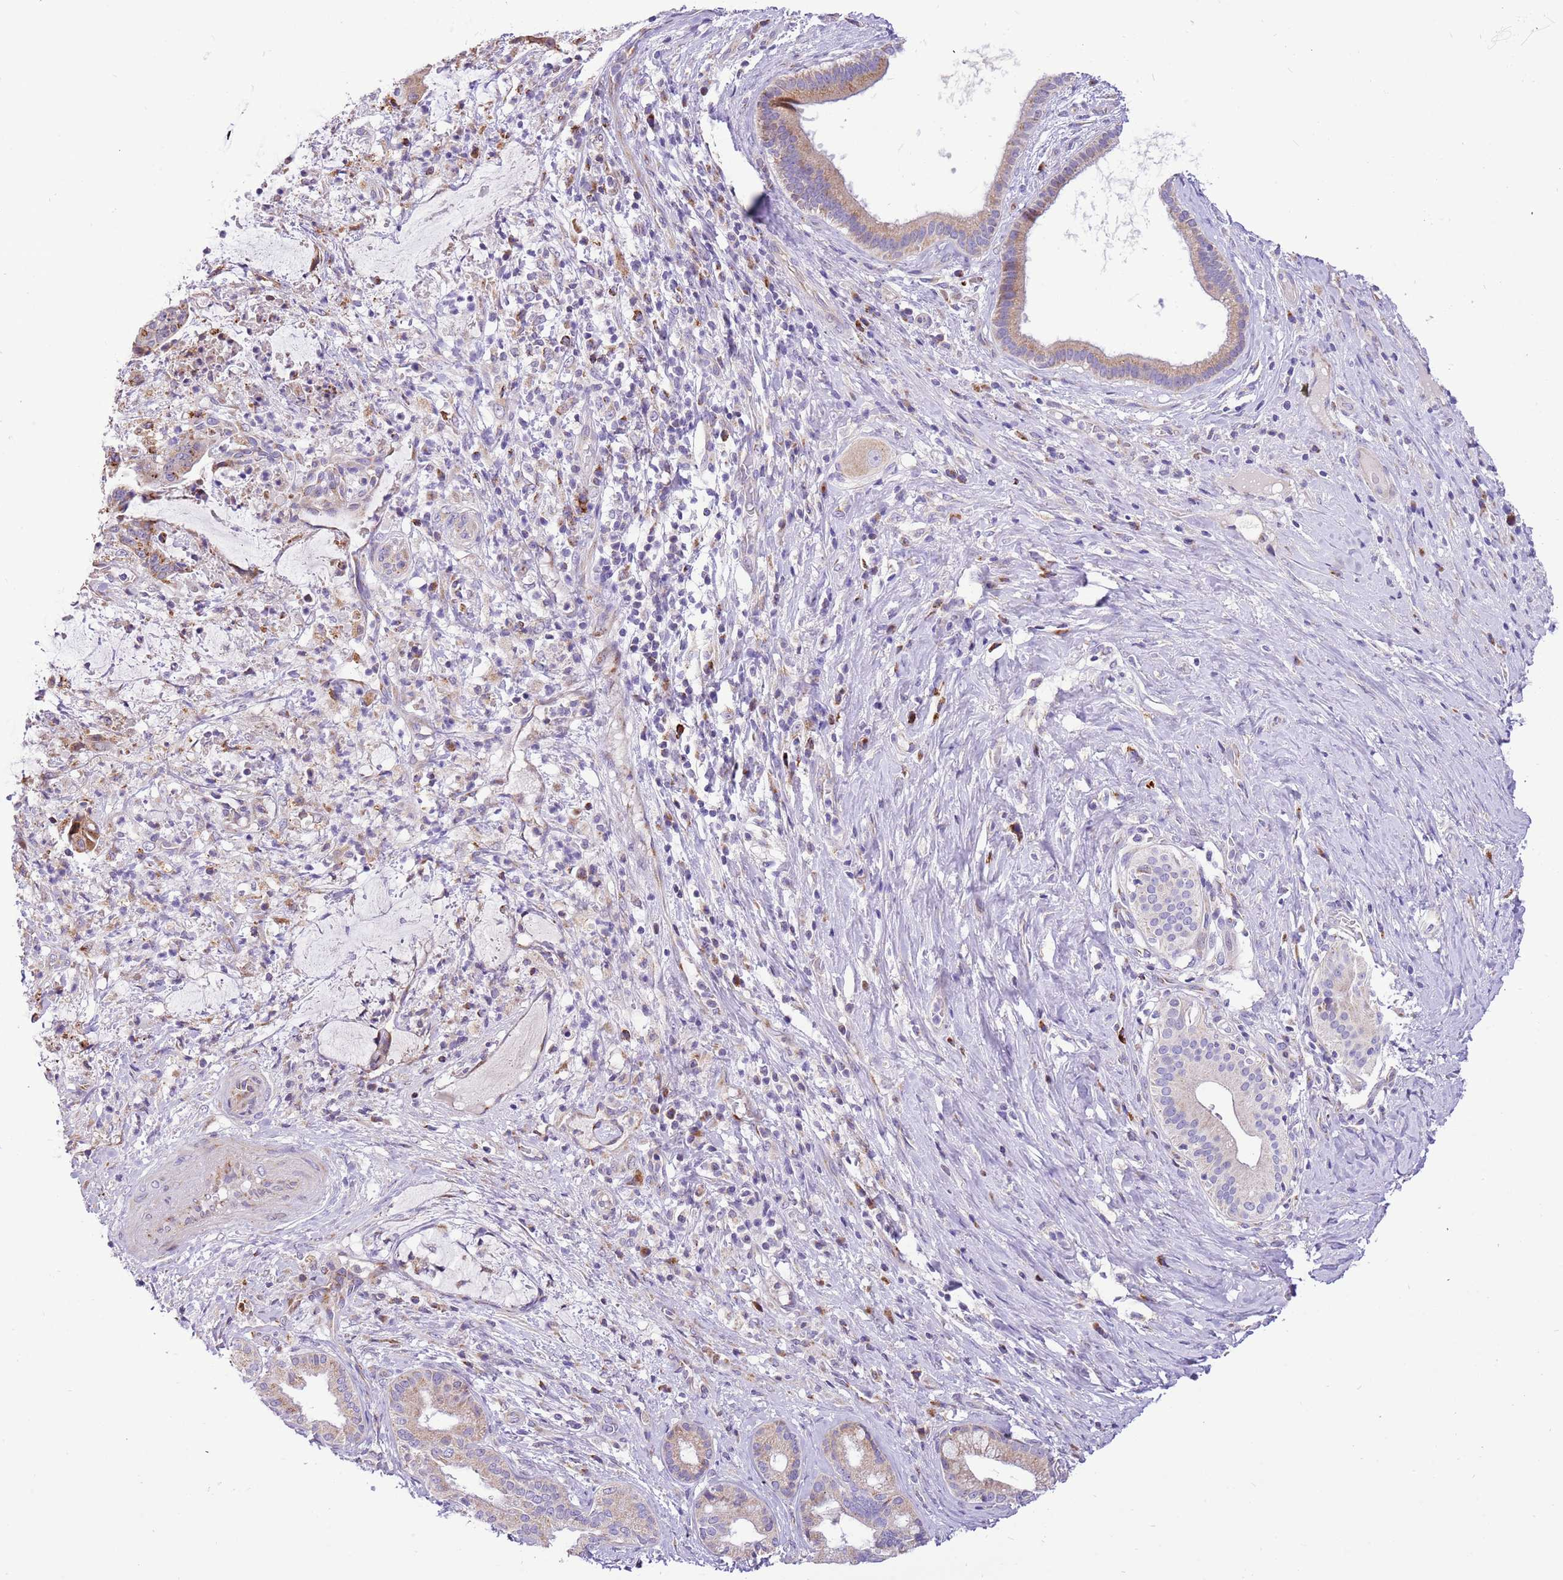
{"staining": {"intensity": "moderate", "quantity": "<25%", "location": "cytoplasmic/membranous"}, "tissue": "liver cancer", "cell_type": "Tumor cells", "image_type": "cancer", "snomed": [{"axis": "morphology", "description": "Normal tissue, NOS"}, {"axis": "morphology", "description": "Cholangiocarcinoma"}, {"axis": "topography", "description": "Liver"}, {"axis": "topography", "description": "Peripheral nerve tissue"}], "caption": "Protein staining of cholangiocarcinoma (liver) tissue demonstrates moderate cytoplasmic/membranous expression in approximately <25% of tumor cells.", "gene": "COX17", "patient": {"sex": "female", "age": 73}}